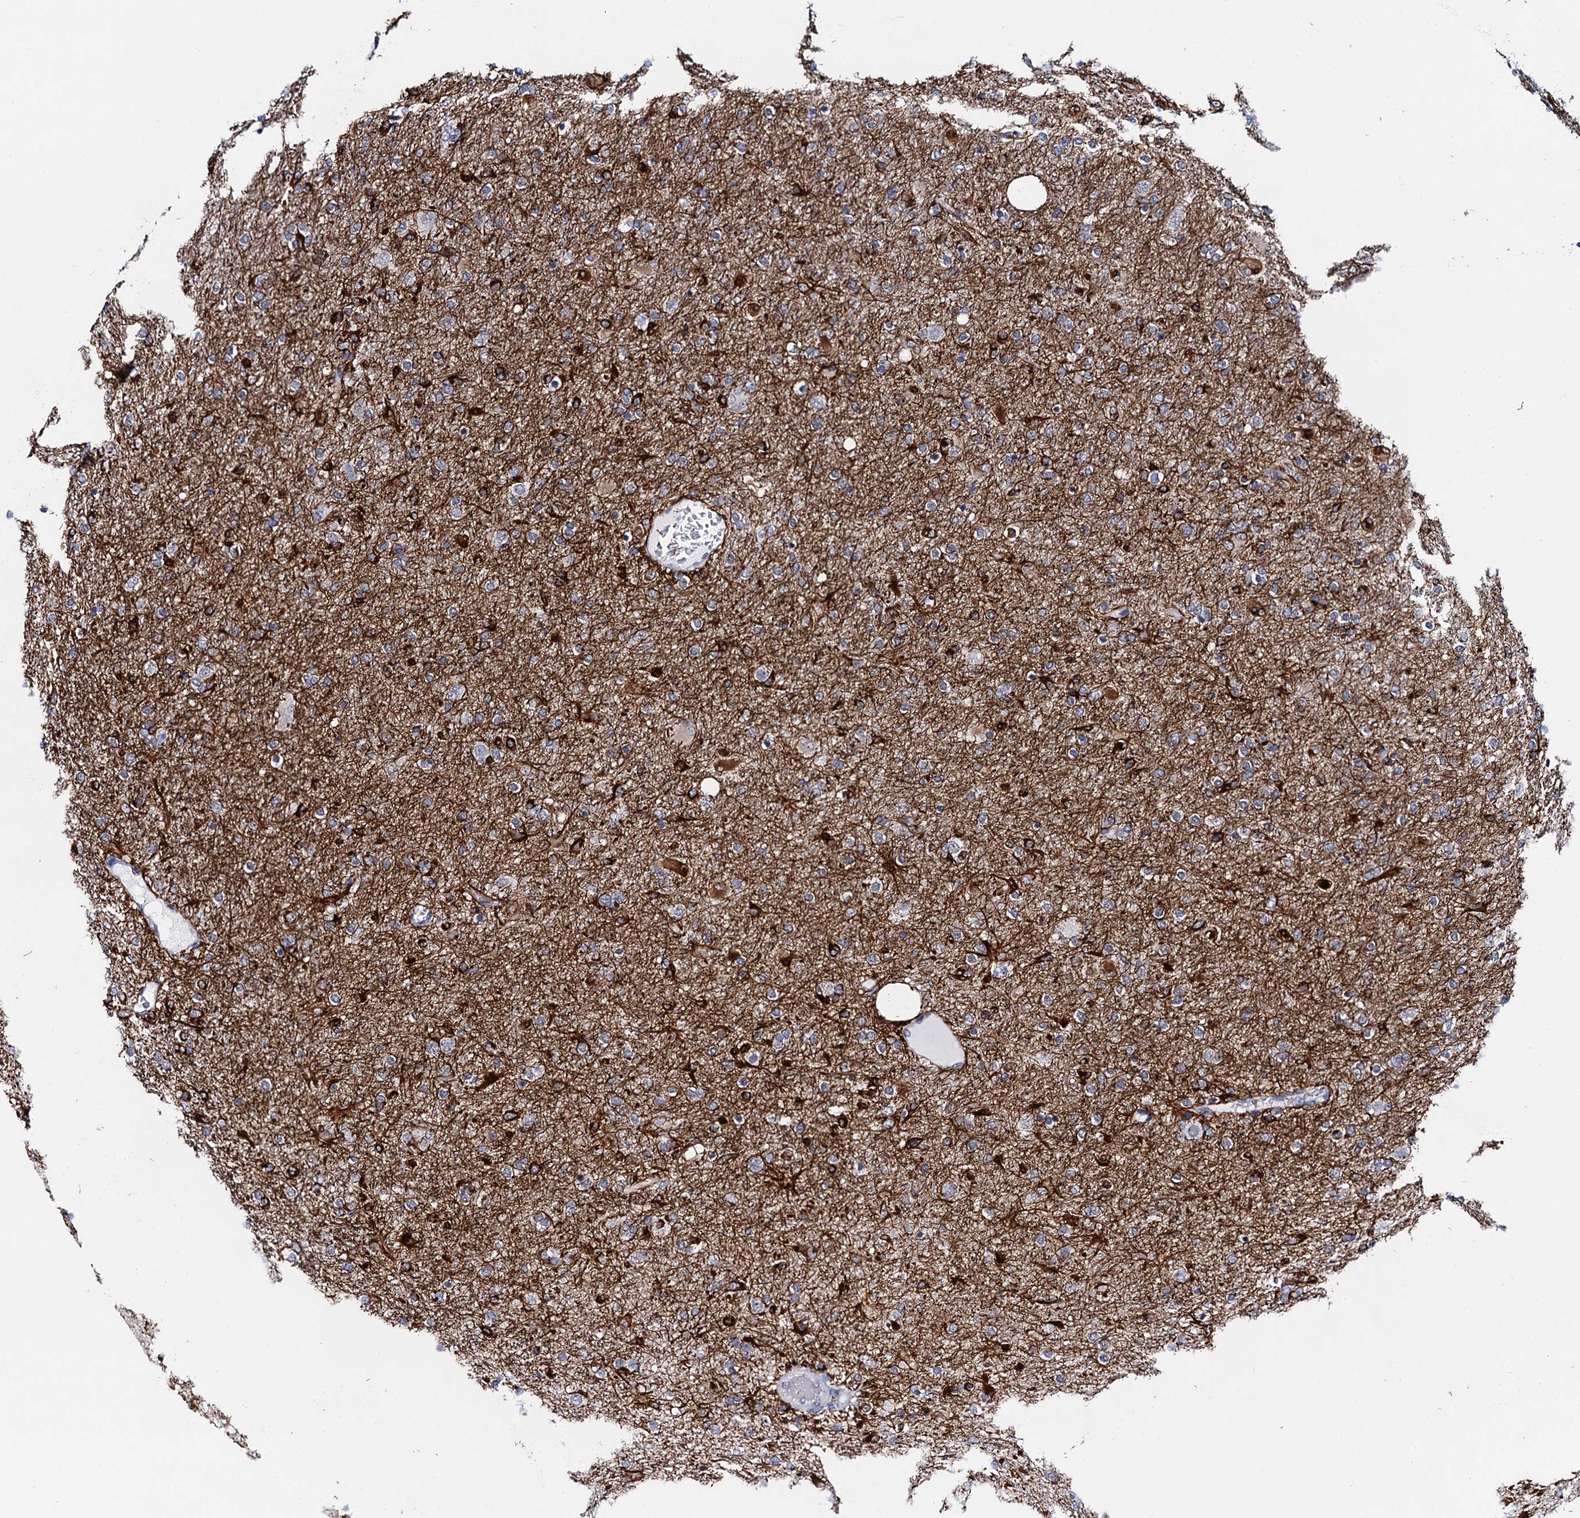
{"staining": {"intensity": "negative", "quantity": "none", "location": "none"}, "tissue": "glioma", "cell_type": "Tumor cells", "image_type": "cancer", "snomed": [{"axis": "morphology", "description": "Glioma, malignant, Low grade"}, {"axis": "topography", "description": "Brain"}], "caption": "This micrograph is of malignant low-grade glioma stained with immunohistochemistry (IHC) to label a protein in brown with the nuclei are counter-stained blue. There is no positivity in tumor cells. (DAB (3,3'-diaminobenzidine) immunohistochemistry visualized using brightfield microscopy, high magnification).", "gene": "C16orf87", "patient": {"sex": "male", "age": 65}}